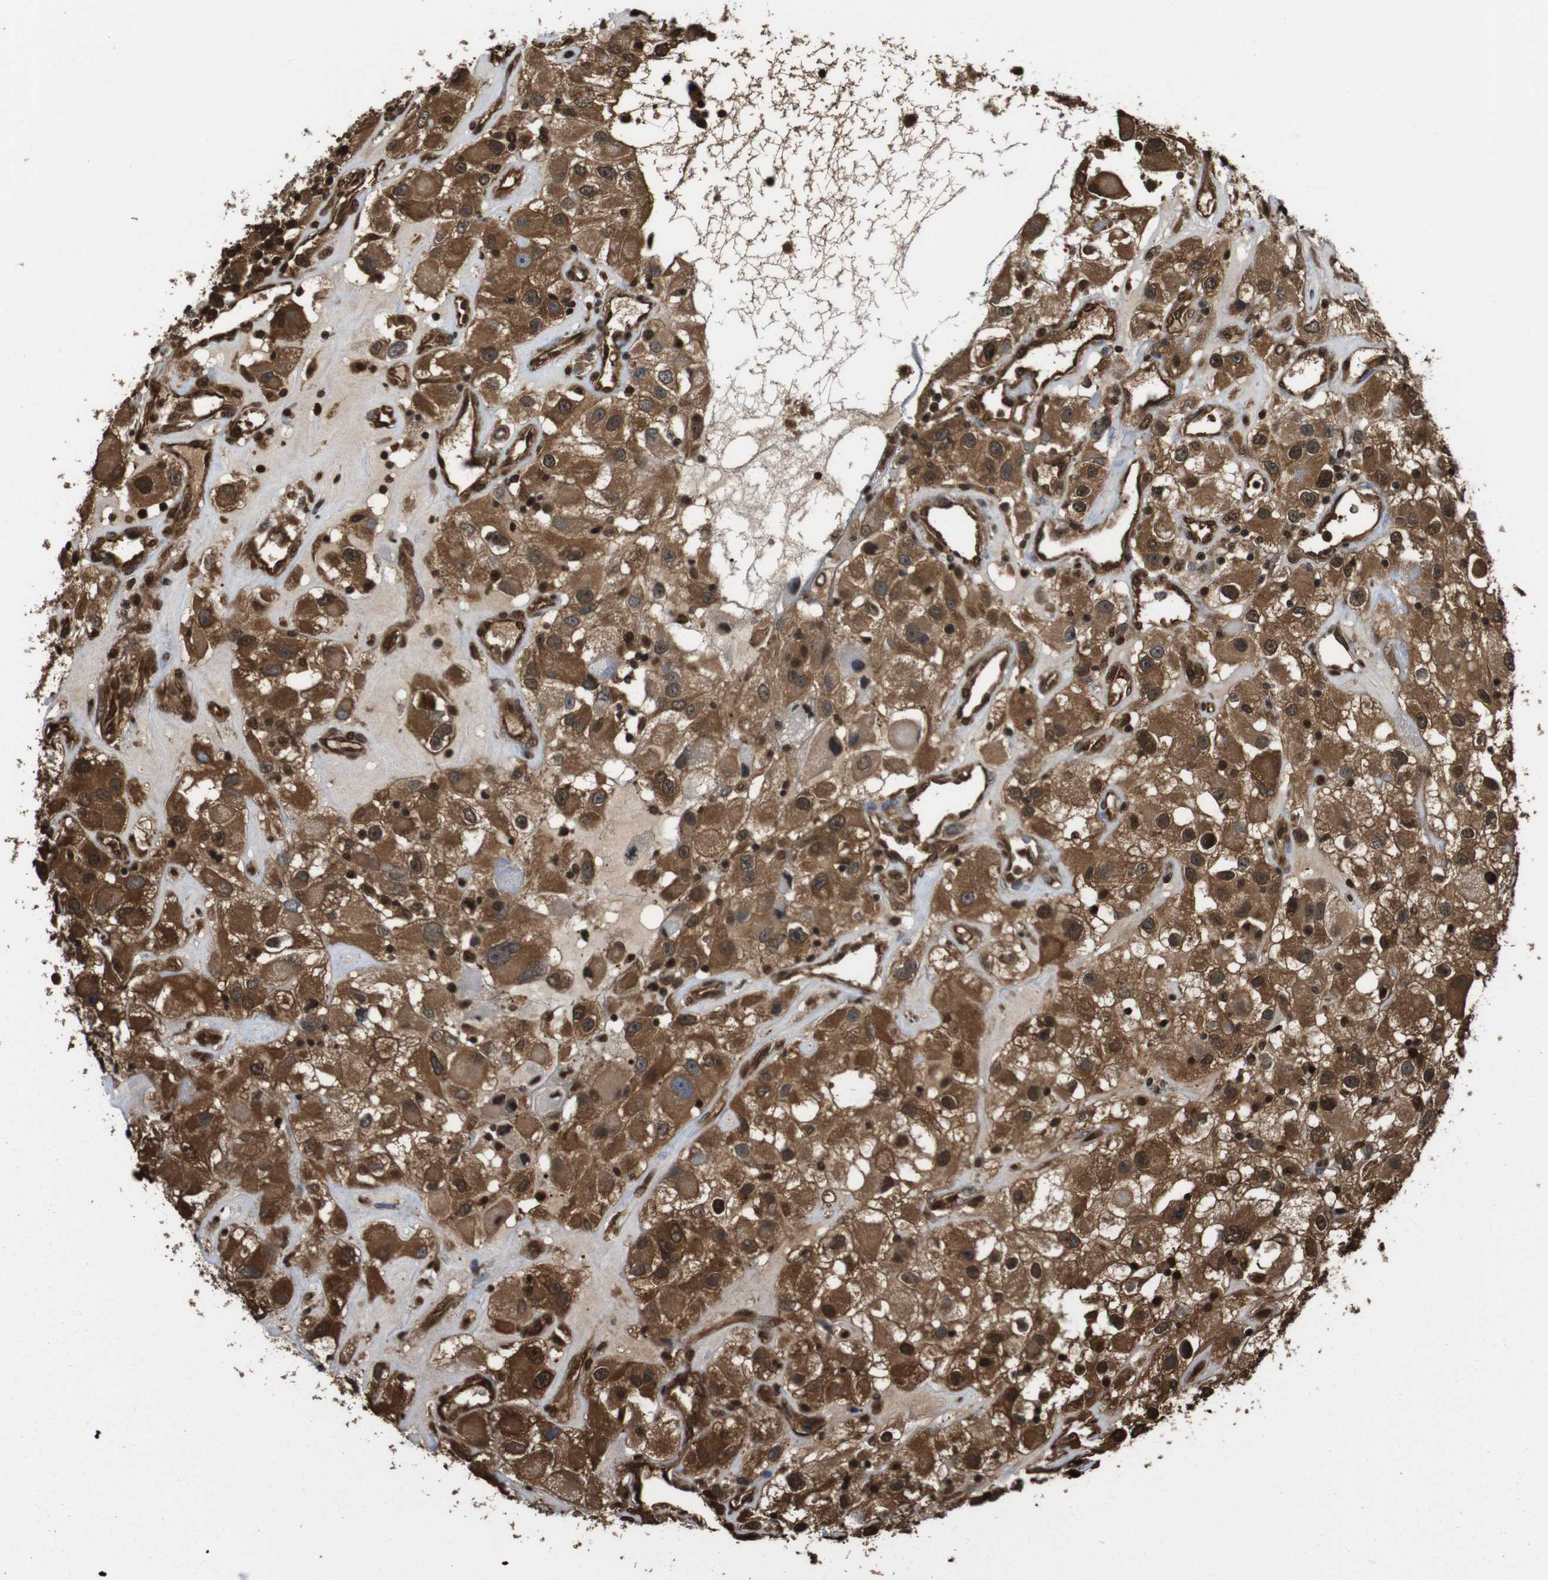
{"staining": {"intensity": "strong", "quantity": ">75%", "location": "cytoplasmic/membranous,nuclear"}, "tissue": "renal cancer", "cell_type": "Tumor cells", "image_type": "cancer", "snomed": [{"axis": "morphology", "description": "Adenocarcinoma, NOS"}, {"axis": "topography", "description": "Kidney"}], "caption": "Immunohistochemical staining of adenocarcinoma (renal) shows high levels of strong cytoplasmic/membranous and nuclear positivity in about >75% of tumor cells.", "gene": "VCP", "patient": {"sex": "female", "age": 52}}